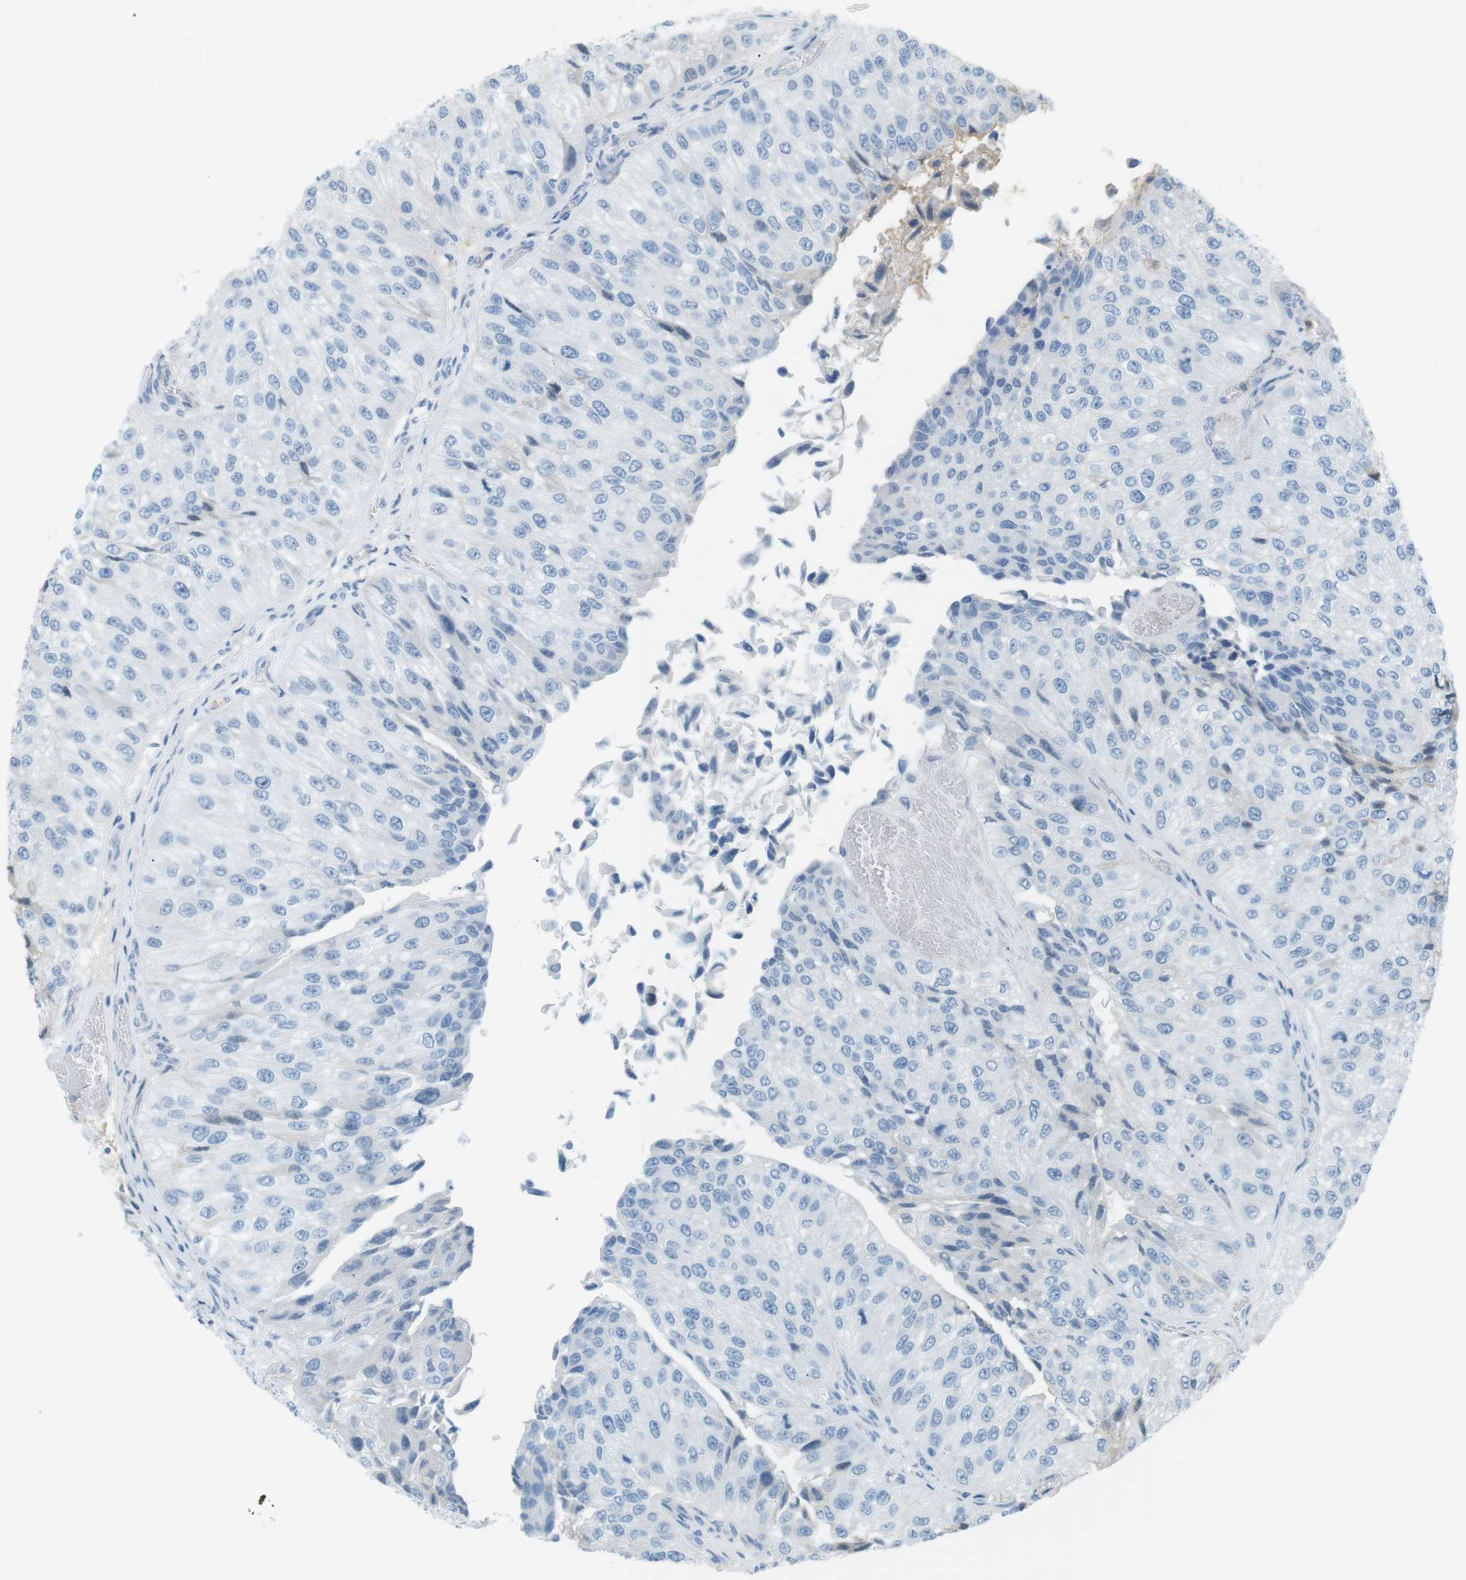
{"staining": {"intensity": "negative", "quantity": "none", "location": "none"}, "tissue": "urothelial cancer", "cell_type": "Tumor cells", "image_type": "cancer", "snomed": [{"axis": "morphology", "description": "Urothelial carcinoma, High grade"}, {"axis": "topography", "description": "Kidney"}, {"axis": "topography", "description": "Urinary bladder"}], "caption": "An image of human urothelial cancer is negative for staining in tumor cells.", "gene": "AZGP1", "patient": {"sex": "male", "age": 77}}